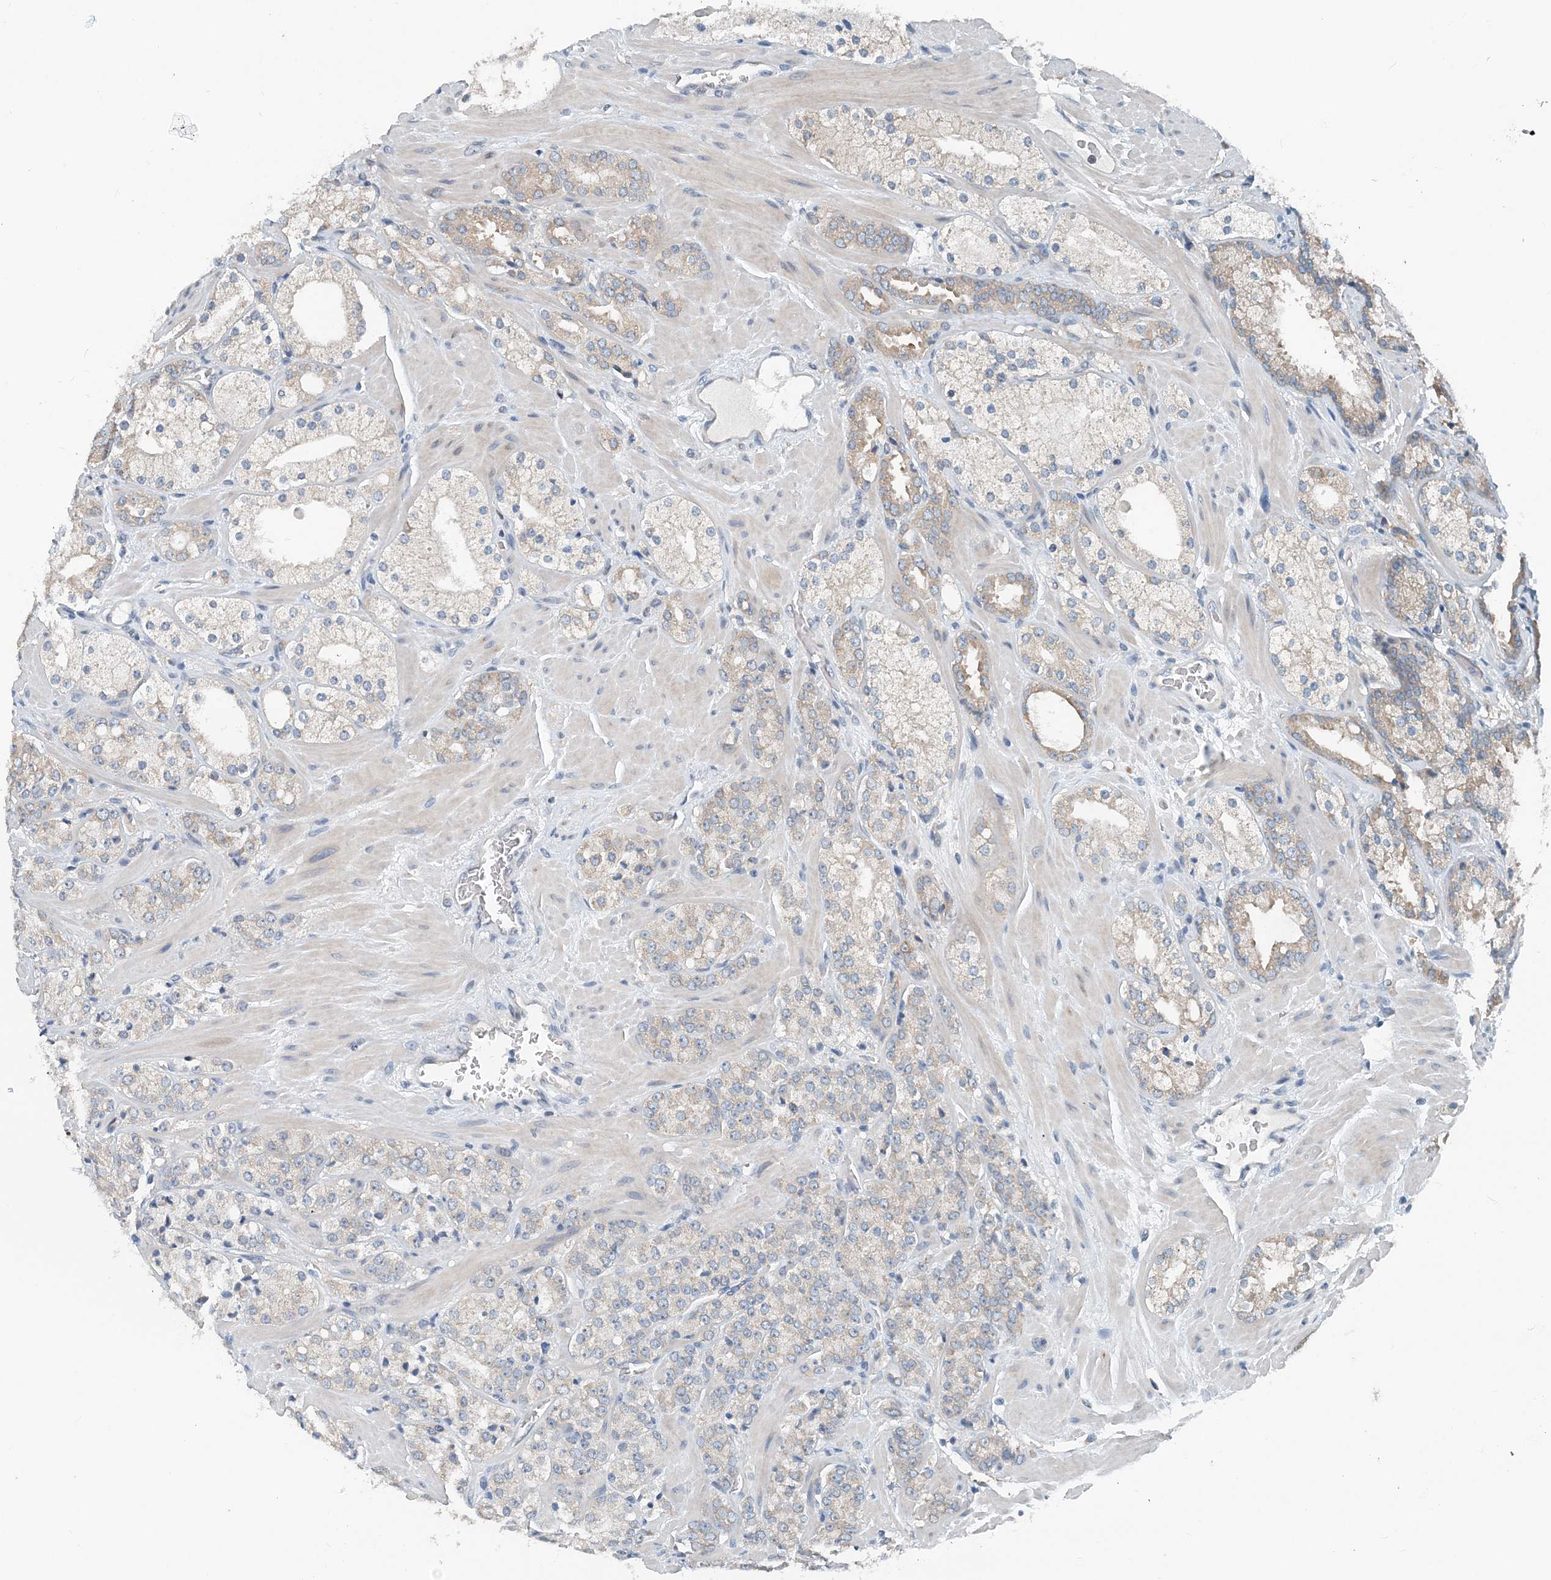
{"staining": {"intensity": "negative", "quantity": "none", "location": "none"}, "tissue": "prostate cancer", "cell_type": "Tumor cells", "image_type": "cancer", "snomed": [{"axis": "morphology", "description": "Adenocarcinoma, High grade"}, {"axis": "topography", "description": "Prostate"}], "caption": "Protein analysis of prostate adenocarcinoma (high-grade) demonstrates no significant staining in tumor cells.", "gene": "EEF1A2", "patient": {"sex": "male", "age": 64}}